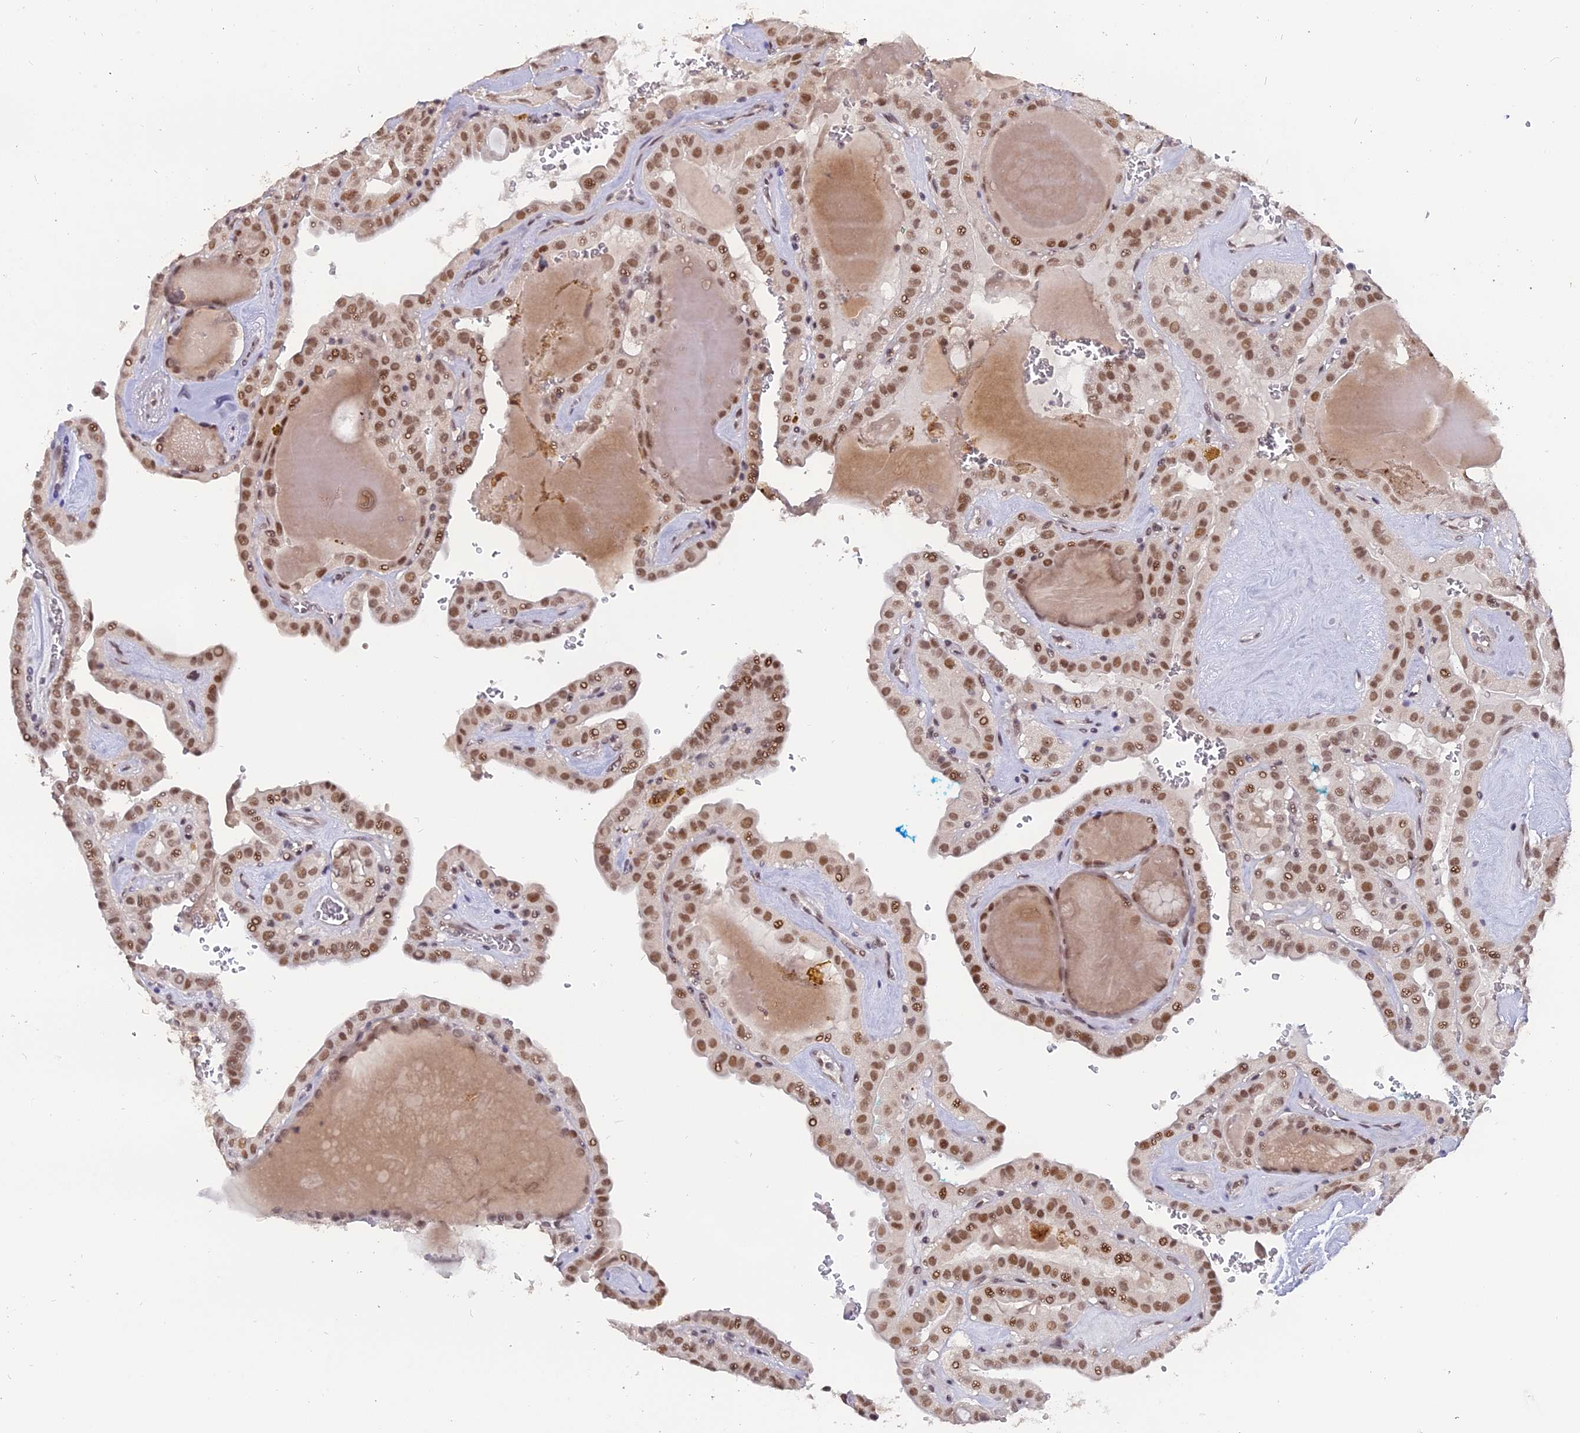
{"staining": {"intensity": "moderate", "quantity": ">75%", "location": "nuclear"}, "tissue": "thyroid cancer", "cell_type": "Tumor cells", "image_type": "cancer", "snomed": [{"axis": "morphology", "description": "Papillary adenocarcinoma, NOS"}, {"axis": "topography", "description": "Thyroid gland"}], "caption": "Protein expression analysis of papillary adenocarcinoma (thyroid) demonstrates moderate nuclear positivity in approximately >75% of tumor cells.", "gene": "NR1H3", "patient": {"sex": "male", "age": 52}}